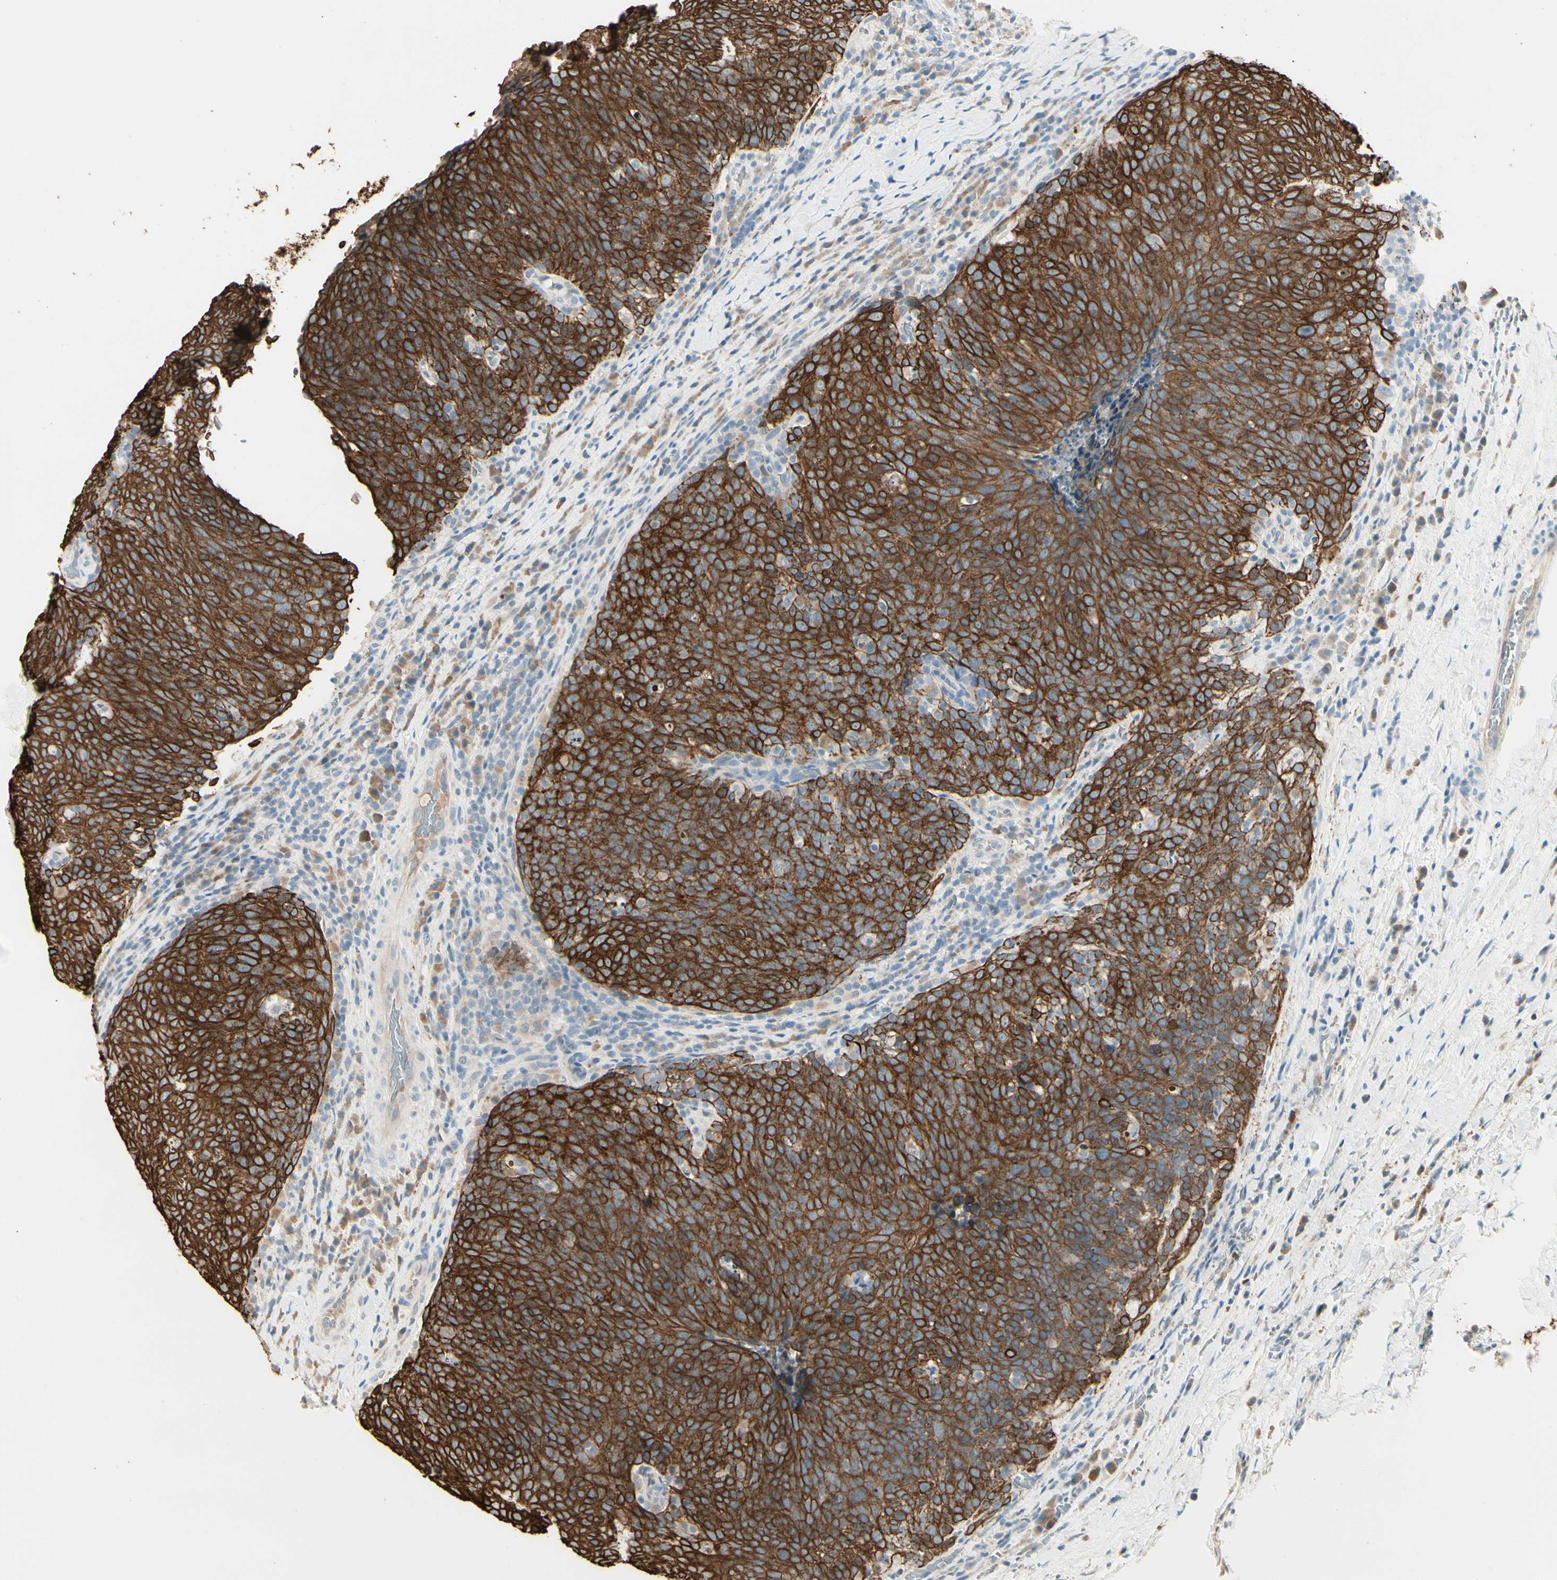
{"staining": {"intensity": "strong", "quantity": ">75%", "location": "cytoplasmic/membranous"}, "tissue": "head and neck cancer", "cell_type": "Tumor cells", "image_type": "cancer", "snomed": [{"axis": "morphology", "description": "Squamous cell carcinoma, NOS"}, {"axis": "morphology", "description": "Squamous cell carcinoma, metastatic, NOS"}, {"axis": "topography", "description": "Lymph node"}, {"axis": "topography", "description": "Head-Neck"}], "caption": "A high amount of strong cytoplasmic/membranous expression is appreciated in about >75% of tumor cells in head and neck metastatic squamous cell carcinoma tissue. (DAB (3,3'-diaminobenzidine) IHC with brightfield microscopy, high magnification).", "gene": "SKIL", "patient": {"sex": "male", "age": 62}}